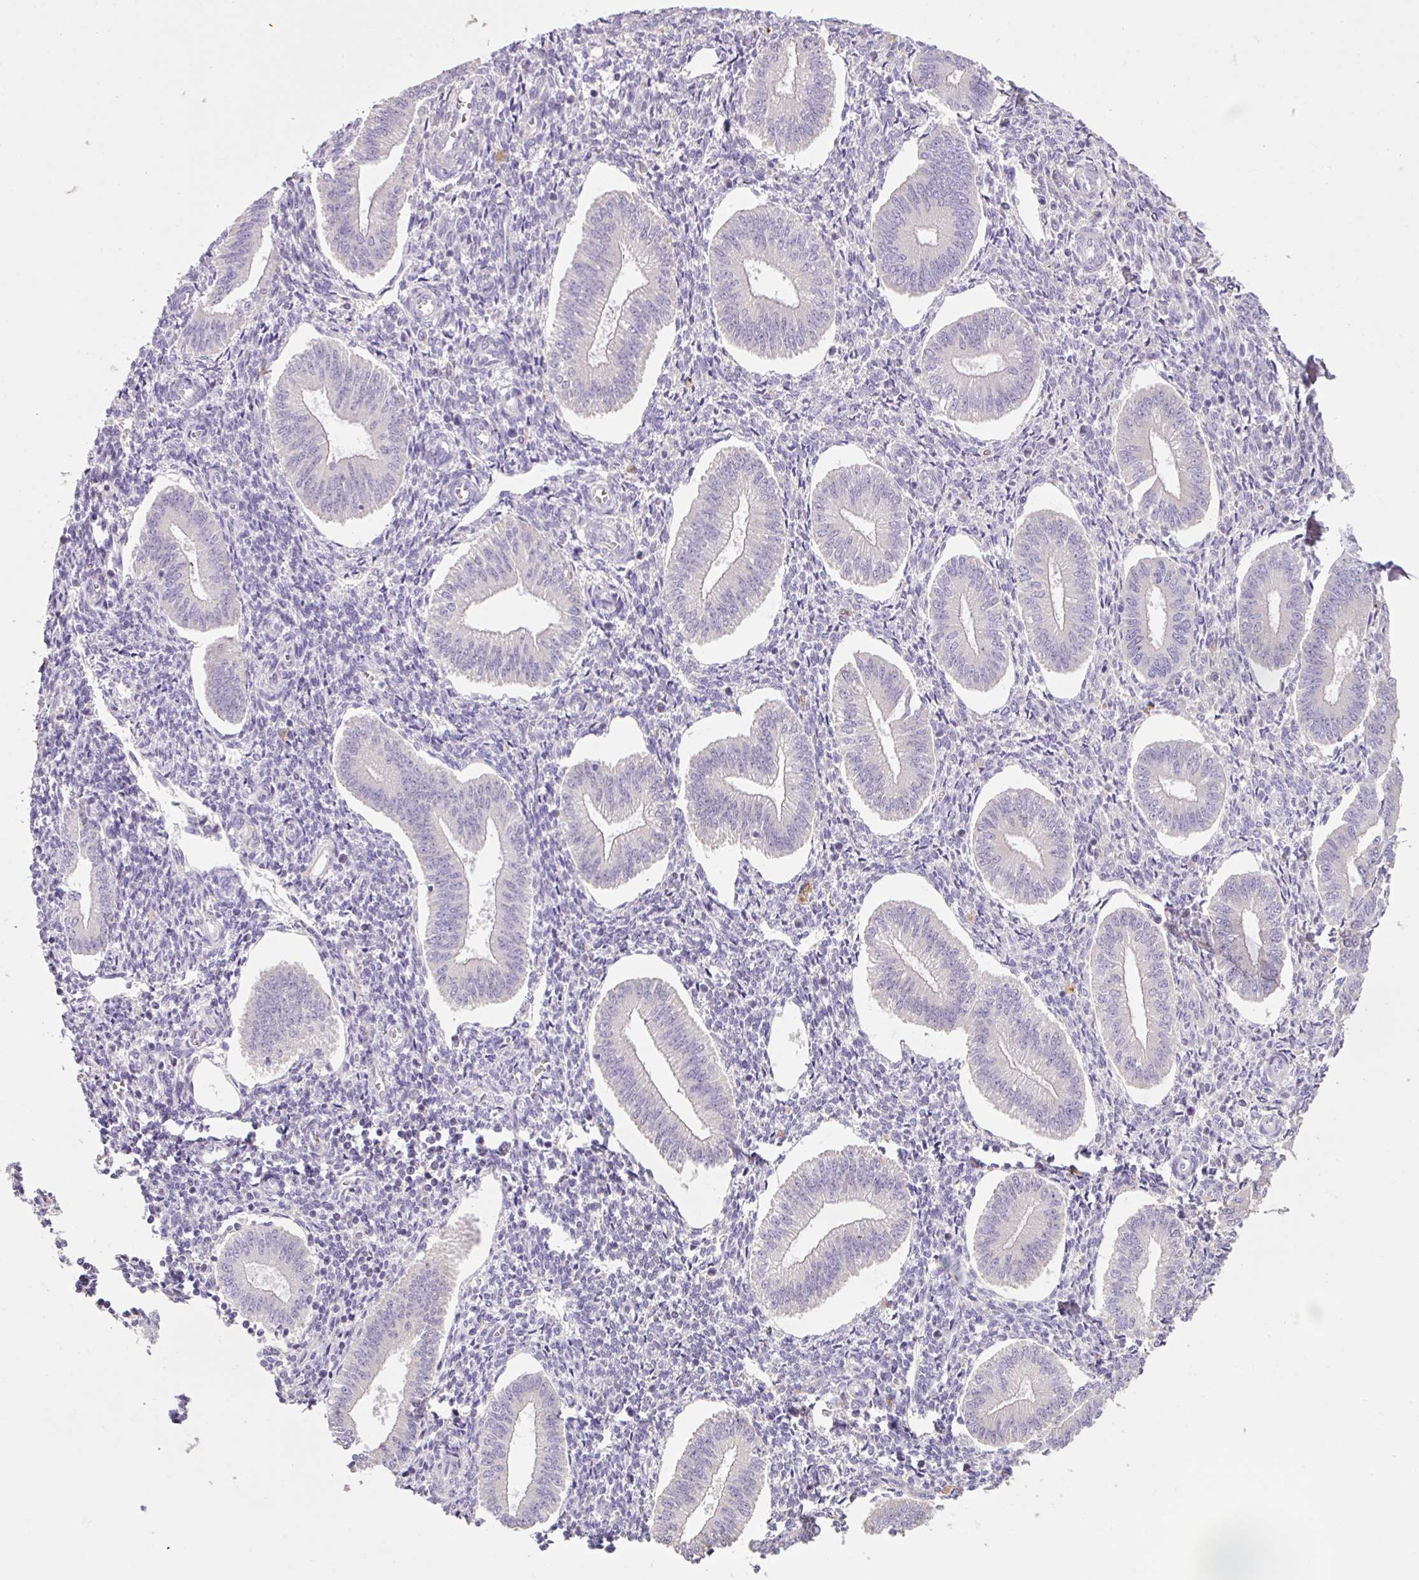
{"staining": {"intensity": "negative", "quantity": "none", "location": "none"}, "tissue": "endometrium", "cell_type": "Cells in endometrial stroma", "image_type": "normal", "snomed": [{"axis": "morphology", "description": "Normal tissue, NOS"}, {"axis": "topography", "description": "Endometrium"}], "caption": "This is a image of immunohistochemistry (IHC) staining of unremarkable endometrium, which shows no positivity in cells in endometrial stroma. (DAB (3,3'-diaminobenzidine) immunohistochemistry (IHC) visualized using brightfield microscopy, high magnification).", "gene": "OR6C6", "patient": {"sex": "female", "age": 34}}